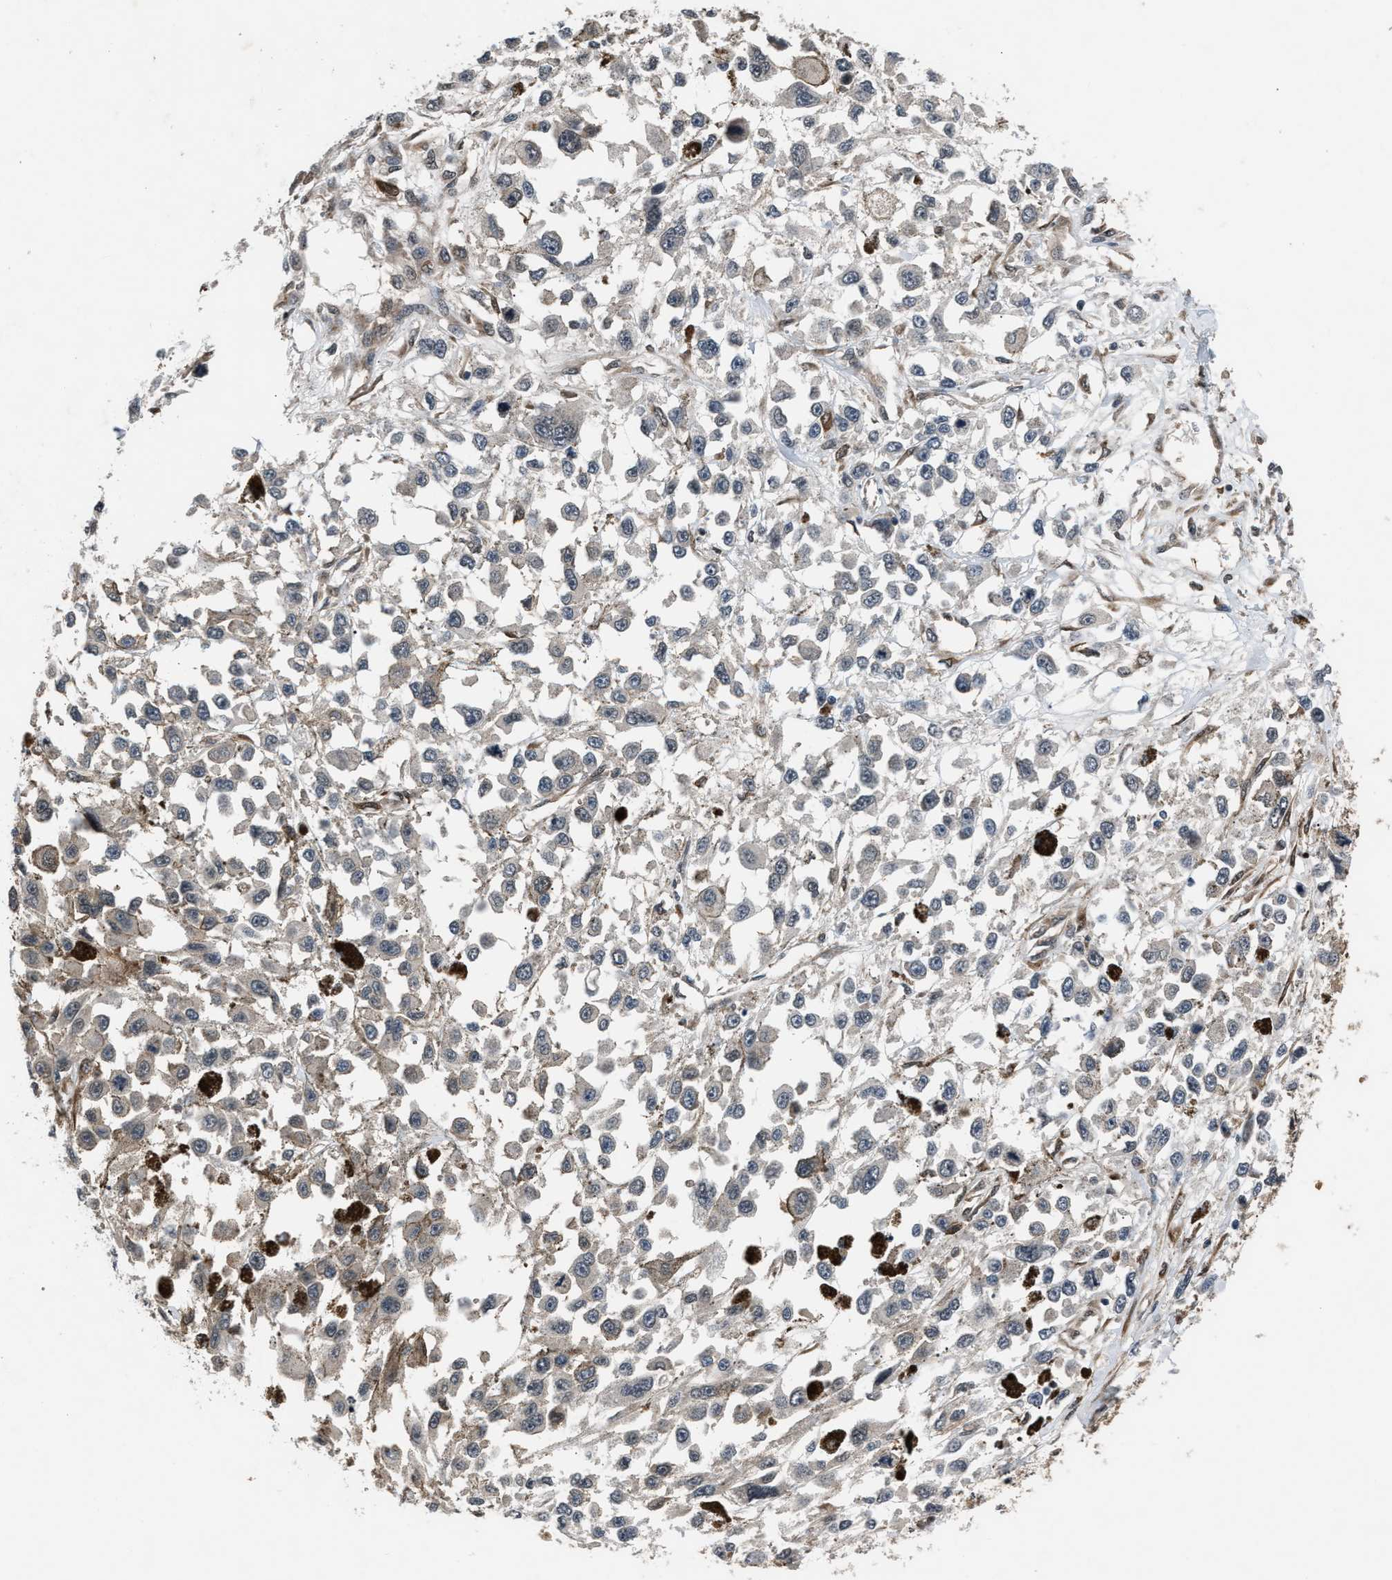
{"staining": {"intensity": "weak", "quantity": "<25%", "location": "cytoplasmic/membranous"}, "tissue": "melanoma", "cell_type": "Tumor cells", "image_type": "cancer", "snomed": [{"axis": "morphology", "description": "Malignant melanoma, Metastatic site"}, {"axis": "topography", "description": "Lymph node"}], "caption": "Tumor cells are negative for protein expression in human malignant melanoma (metastatic site). Nuclei are stained in blue.", "gene": "TP53I3", "patient": {"sex": "male", "age": 59}}